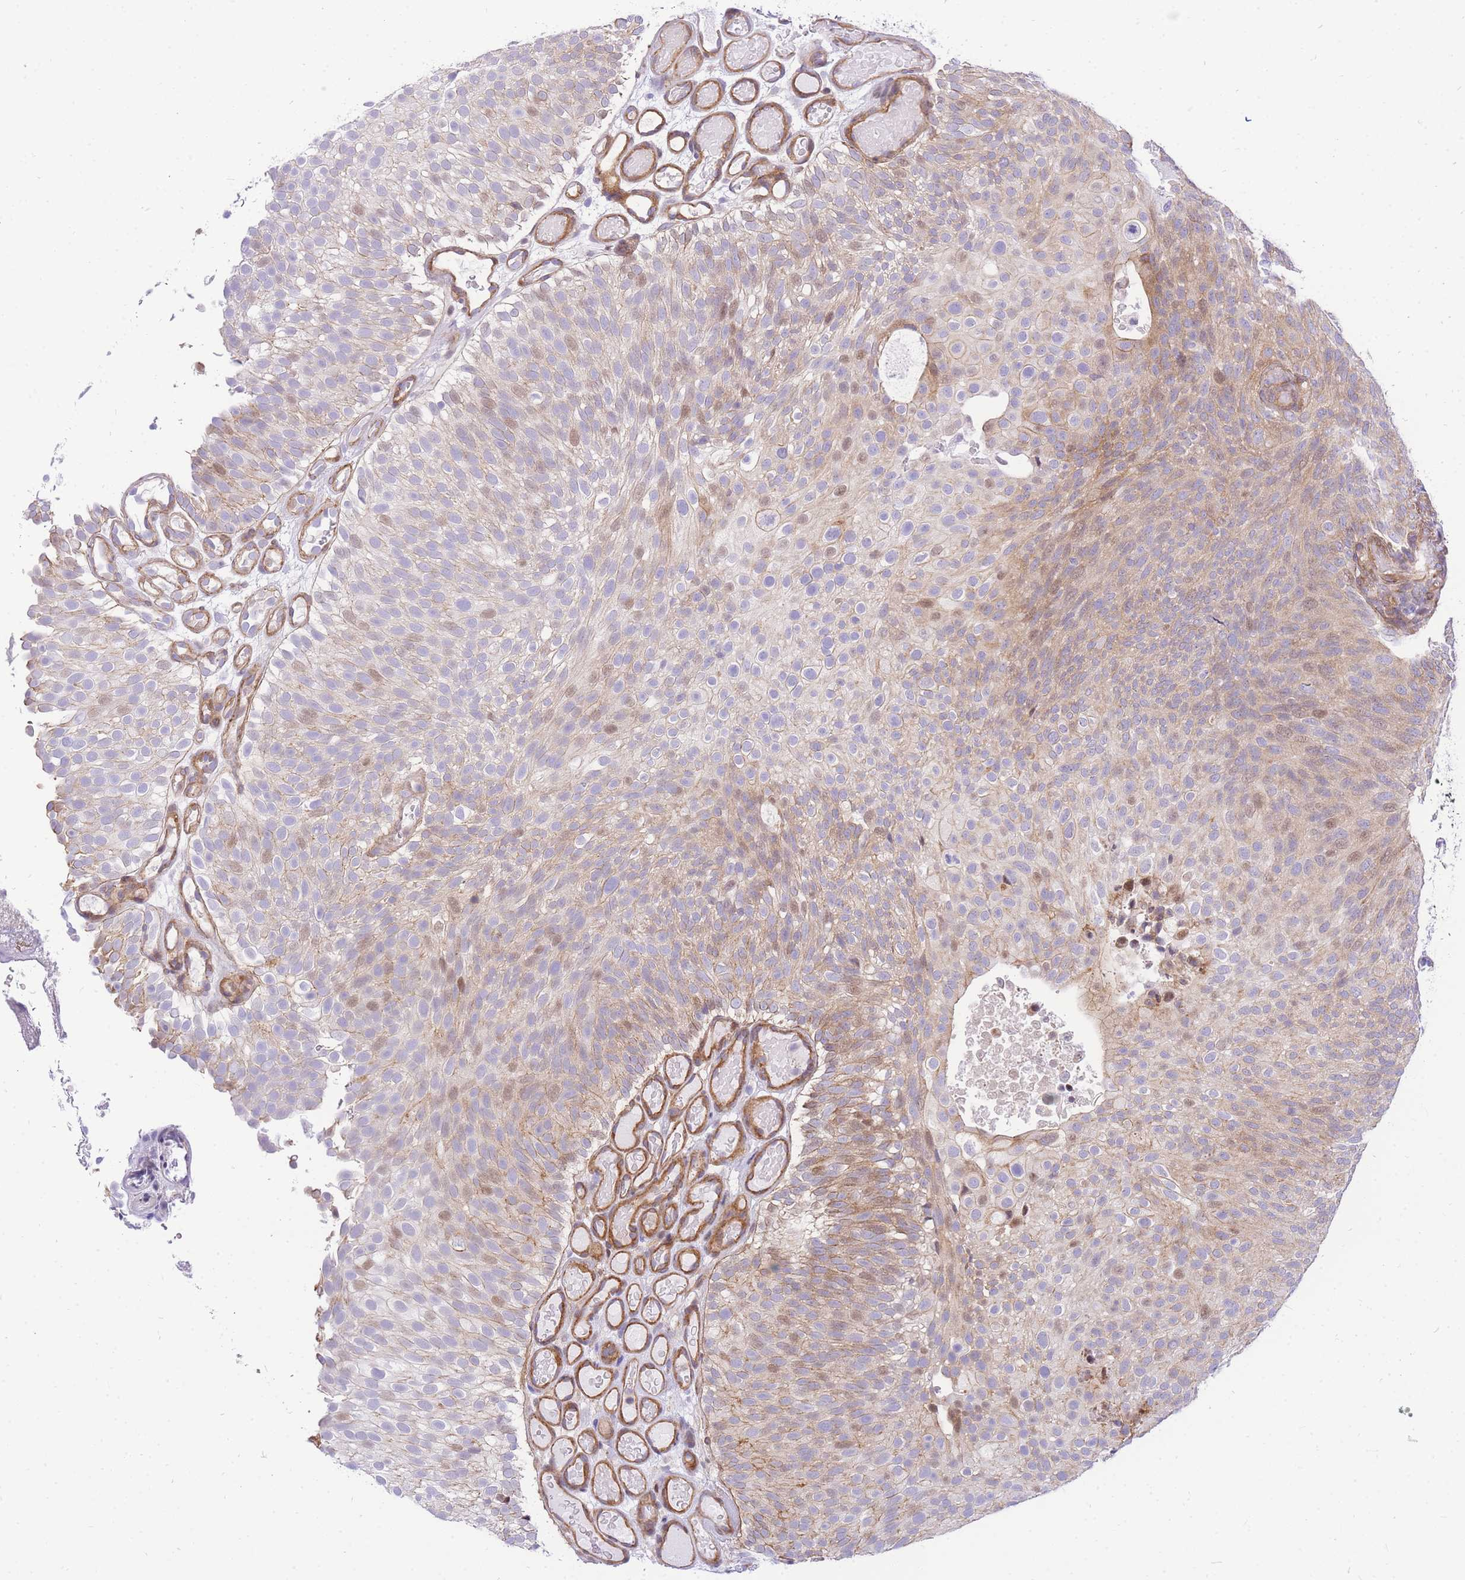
{"staining": {"intensity": "moderate", "quantity": "25%-75%", "location": "cytoplasmic/membranous,nuclear"}, "tissue": "urothelial cancer", "cell_type": "Tumor cells", "image_type": "cancer", "snomed": [{"axis": "morphology", "description": "Urothelial carcinoma, Low grade"}, {"axis": "topography", "description": "Urinary bladder"}], "caption": "The photomicrograph reveals a brown stain indicating the presence of a protein in the cytoplasmic/membranous and nuclear of tumor cells in low-grade urothelial carcinoma.", "gene": "S100PBP", "patient": {"sex": "male", "age": 78}}